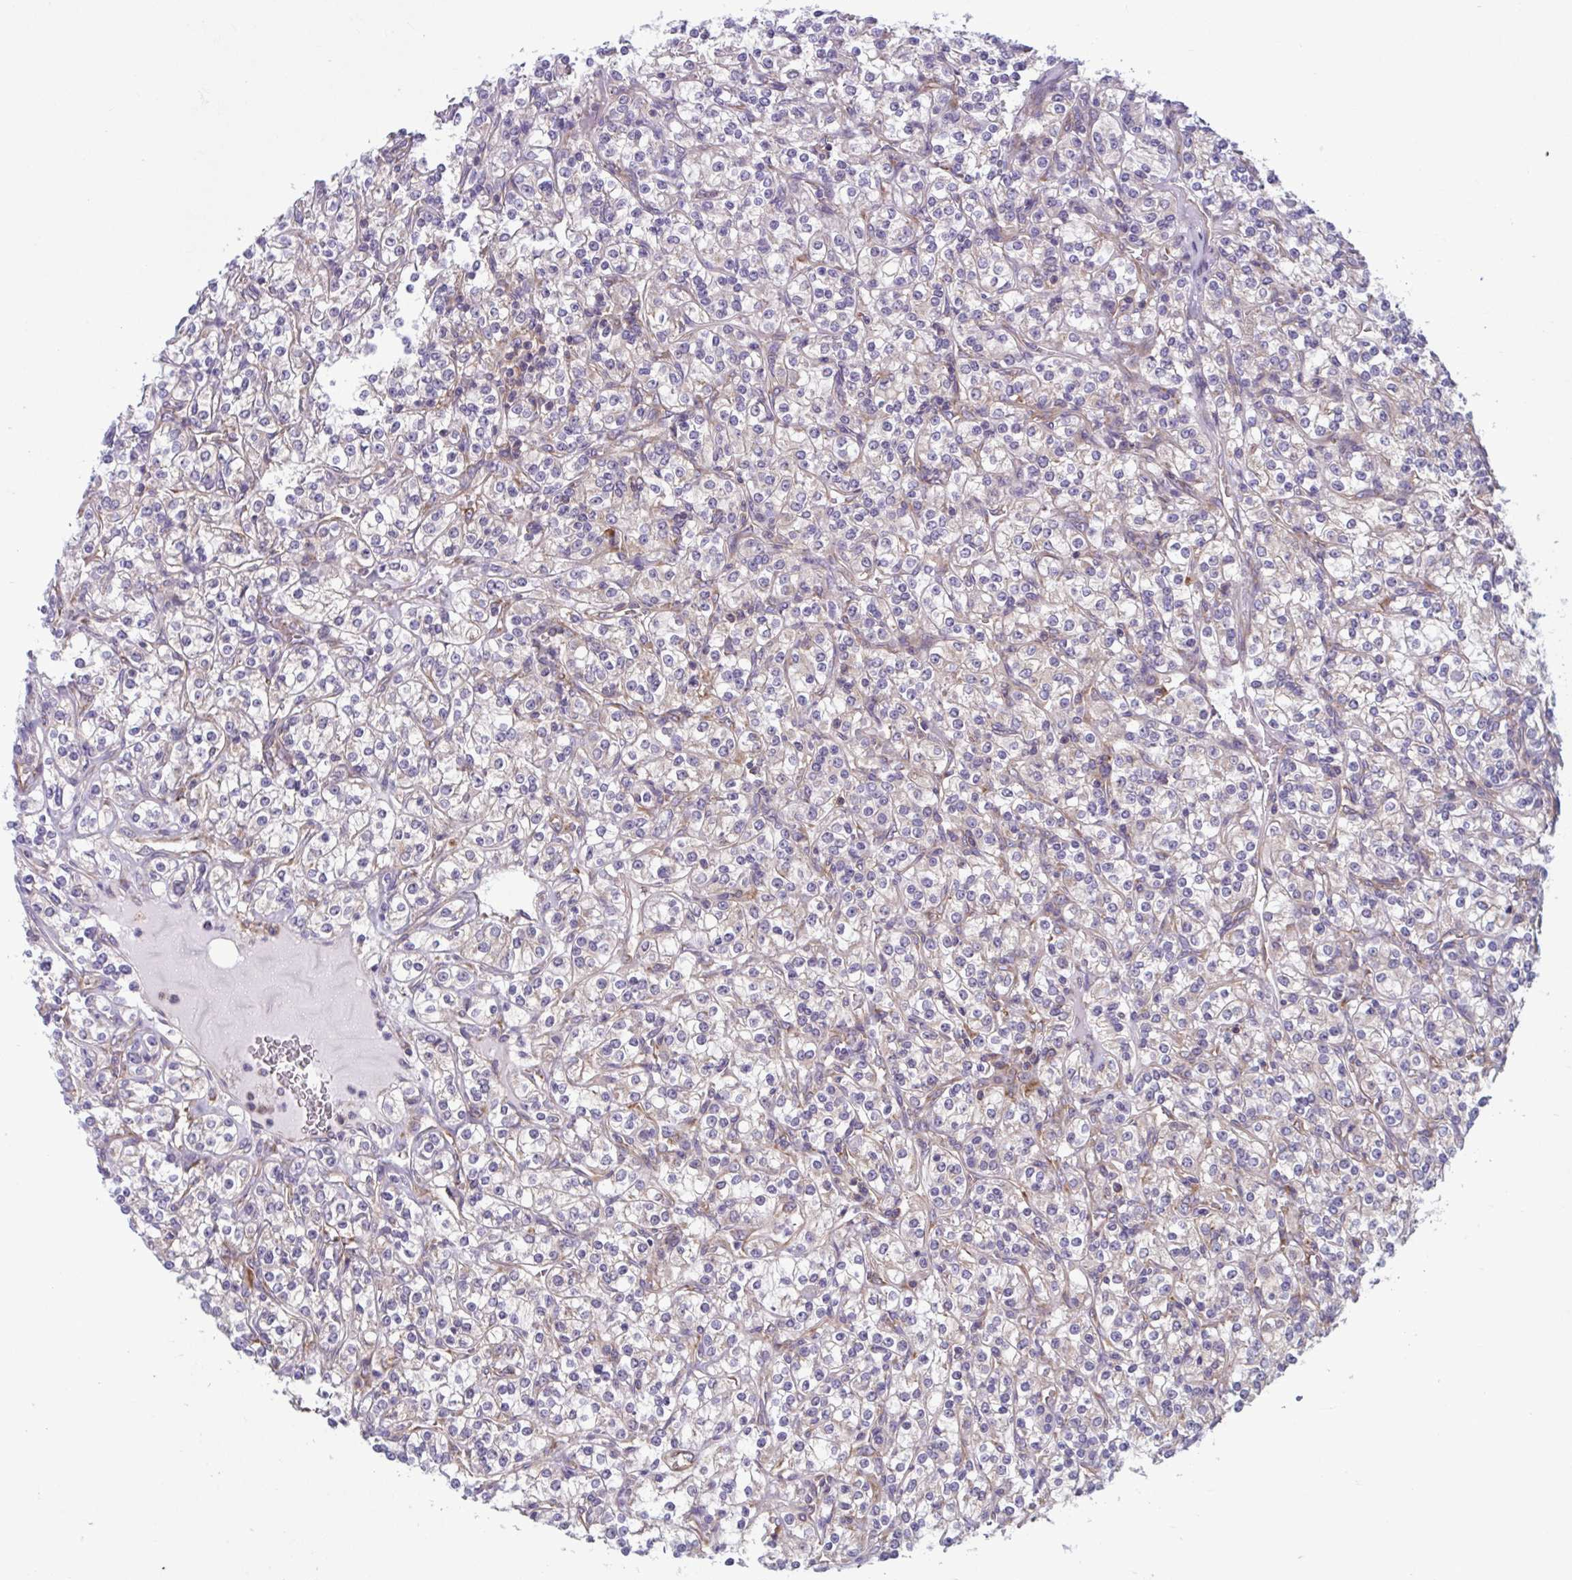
{"staining": {"intensity": "weak", "quantity": "<25%", "location": "cytoplasmic/membranous"}, "tissue": "renal cancer", "cell_type": "Tumor cells", "image_type": "cancer", "snomed": [{"axis": "morphology", "description": "Adenocarcinoma, NOS"}, {"axis": "topography", "description": "Kidney"}], "caption": "DAB (3,3'-diaminobenzidine) immunohistochemical staining of human renal cancer (adenocarcinoma) shows no significant positivity in tumor cells.", "gene": "RPS16", "patient": {"sex": "male", "age": 77}}